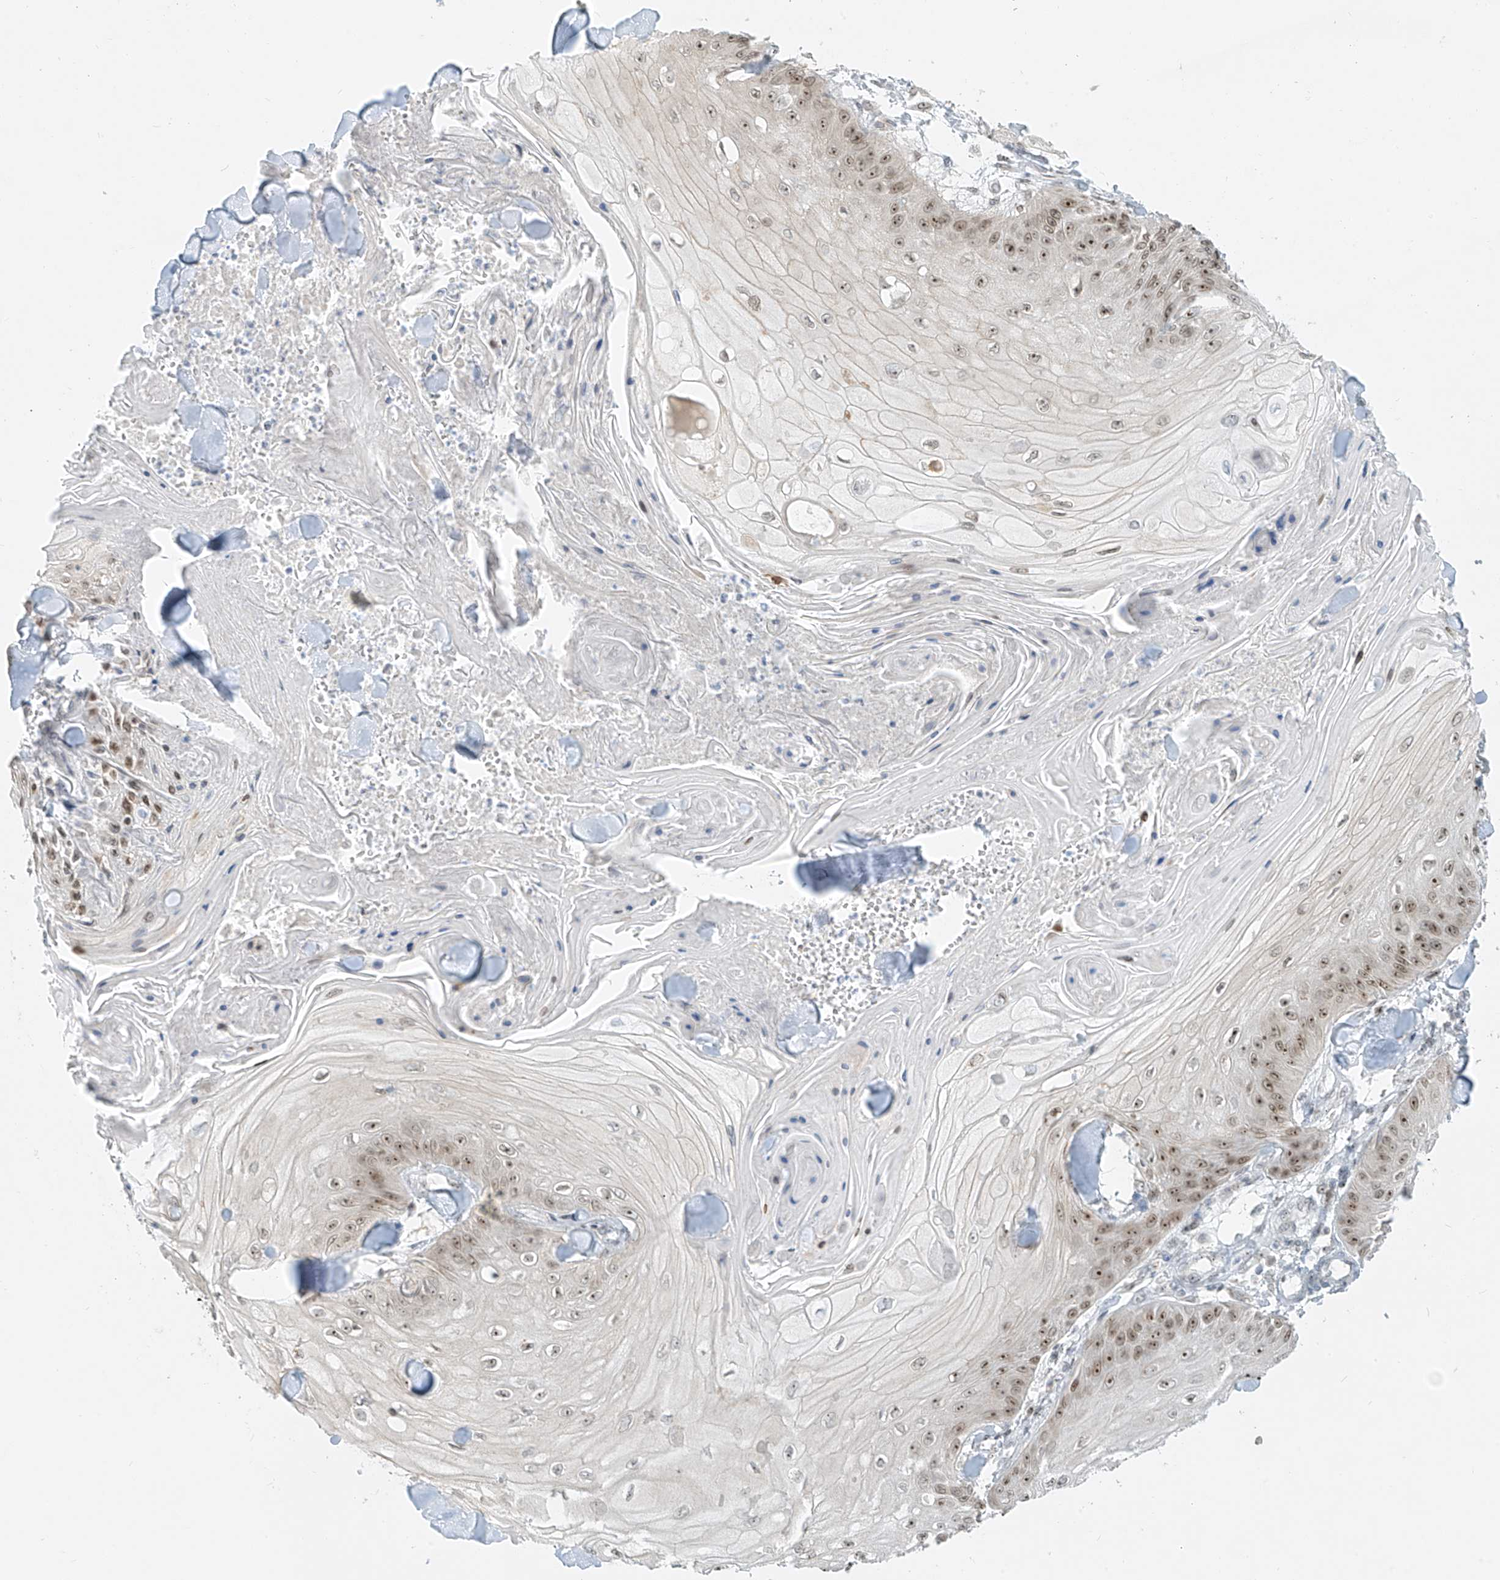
{"staining": {"intensity": "moderate", "quantity": ">75%", "location": "nuclear"}, "tissue": "skin cancer", "cell_type": "Tumor cells", "image_type": "cancer", "snomed": [{"axis": "morphology", "description": "Squamous cell carcinoma, NOS"}, {"axis": "topography", "description": "Skin"}], "caption": "IHC (DAB) staining of human skin squamous cell carcinoma reveals moderate nuclear protein expression in about >75% of tumor cells. Immunohistochemistry (ihc) stains the protein of interest in brown and the nuclei are stained blue.", "gene": "SAMD15", "patient": {"sex": "male", "age": 74}}